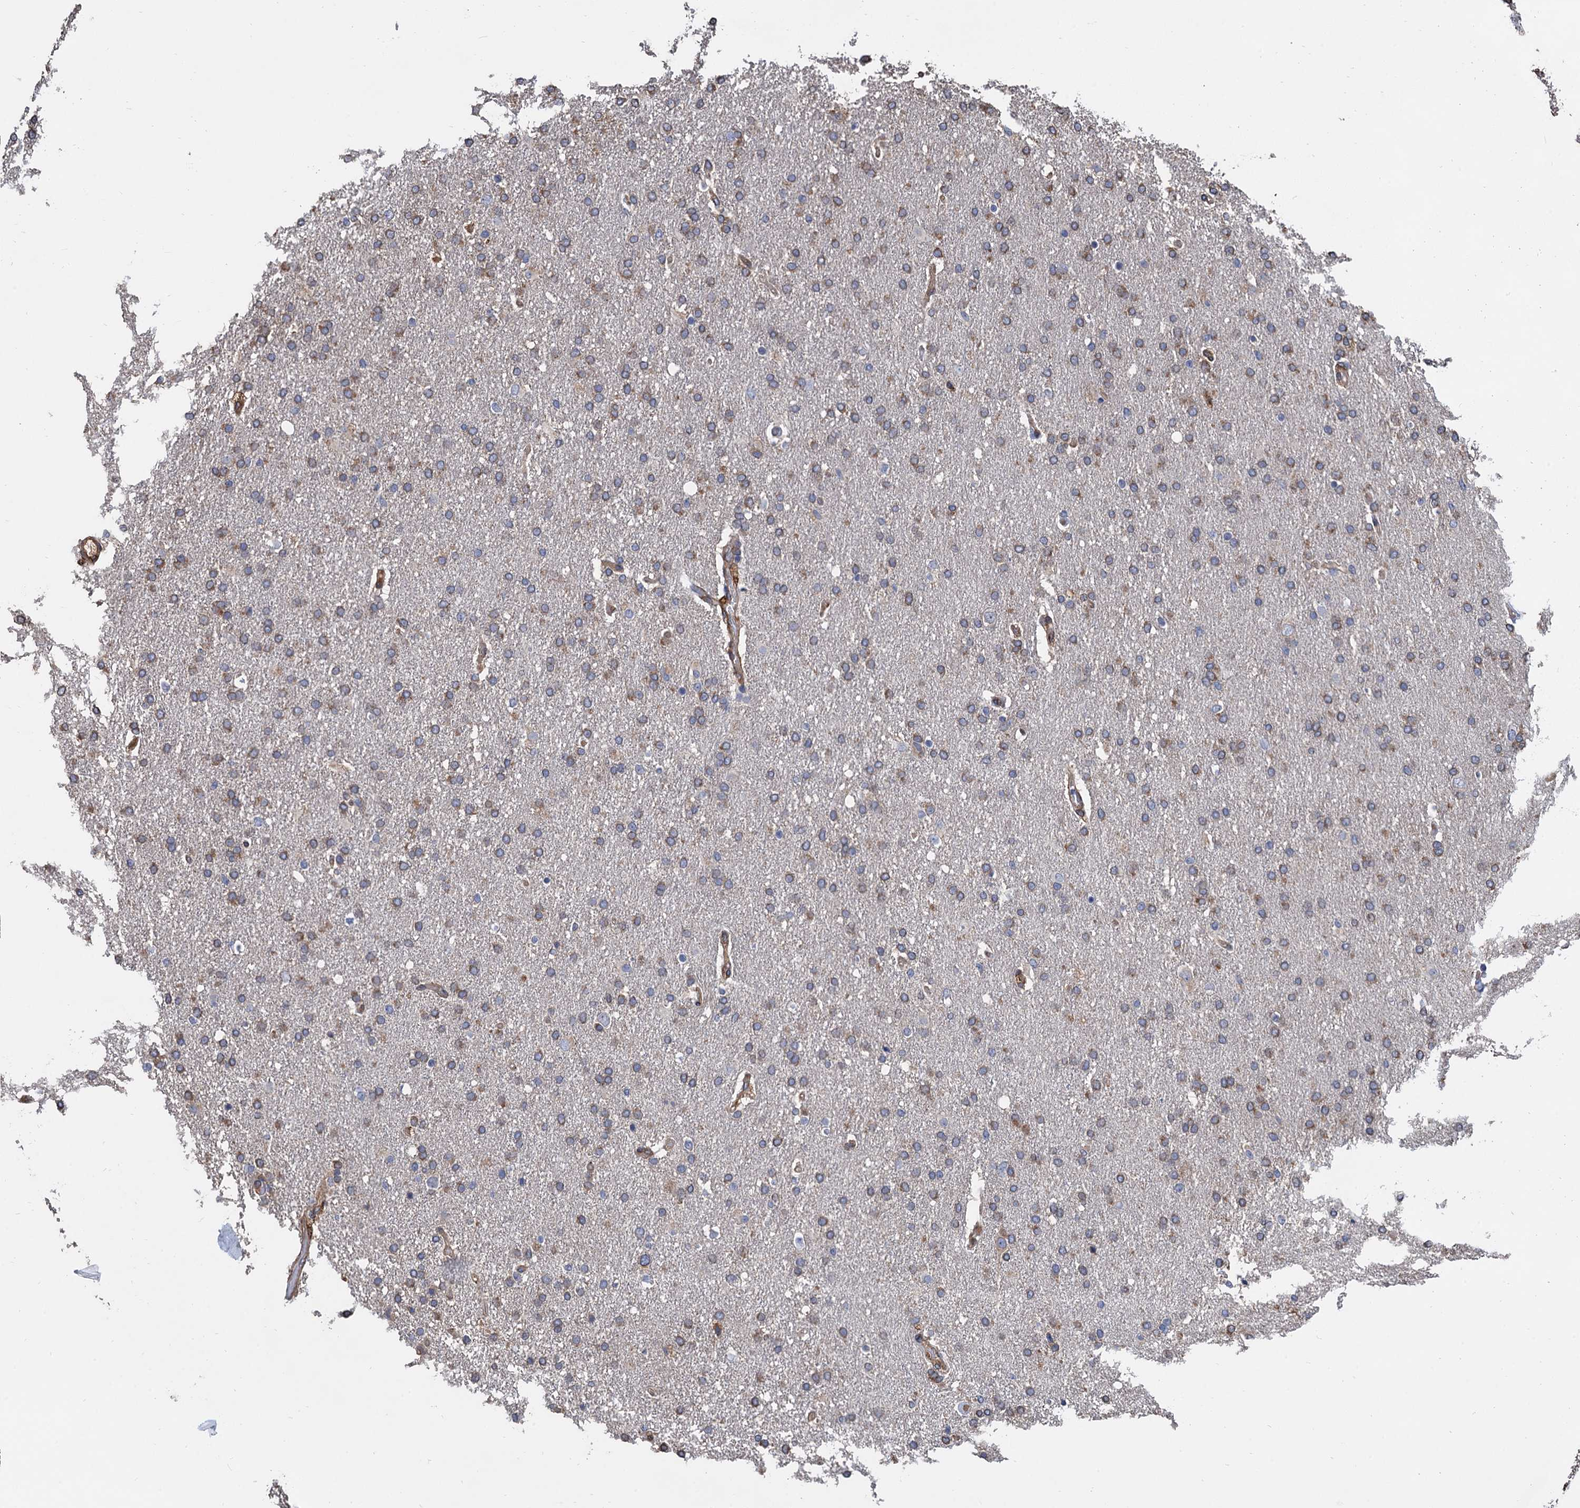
{"staining": {"intensity": "weak", "quantity": ">75%", "location": "cytoplasmic/membranous"}, "tissue": "glioma", "cell_type": "Tumor cells", "image_type": "cancer", "snomed": [{"axis": "morphology", "description": "Glioma, malignant, High grade"}, {"axis": "topography", "description": "Brain"}], "caption": "A histopathology image of human malignant glioma (high-grade) stained for a protein reveals weak cytoplasmic/membranous brown staining in tumor cells. The staining was performed using DAB (3,3'-diaminobenzidine), with brown indicating positive protein expression. Nuclei are stained blue with hematoxylin.", "gene": "CNNM1", "patient": {"sex": "male", "age": 72}}